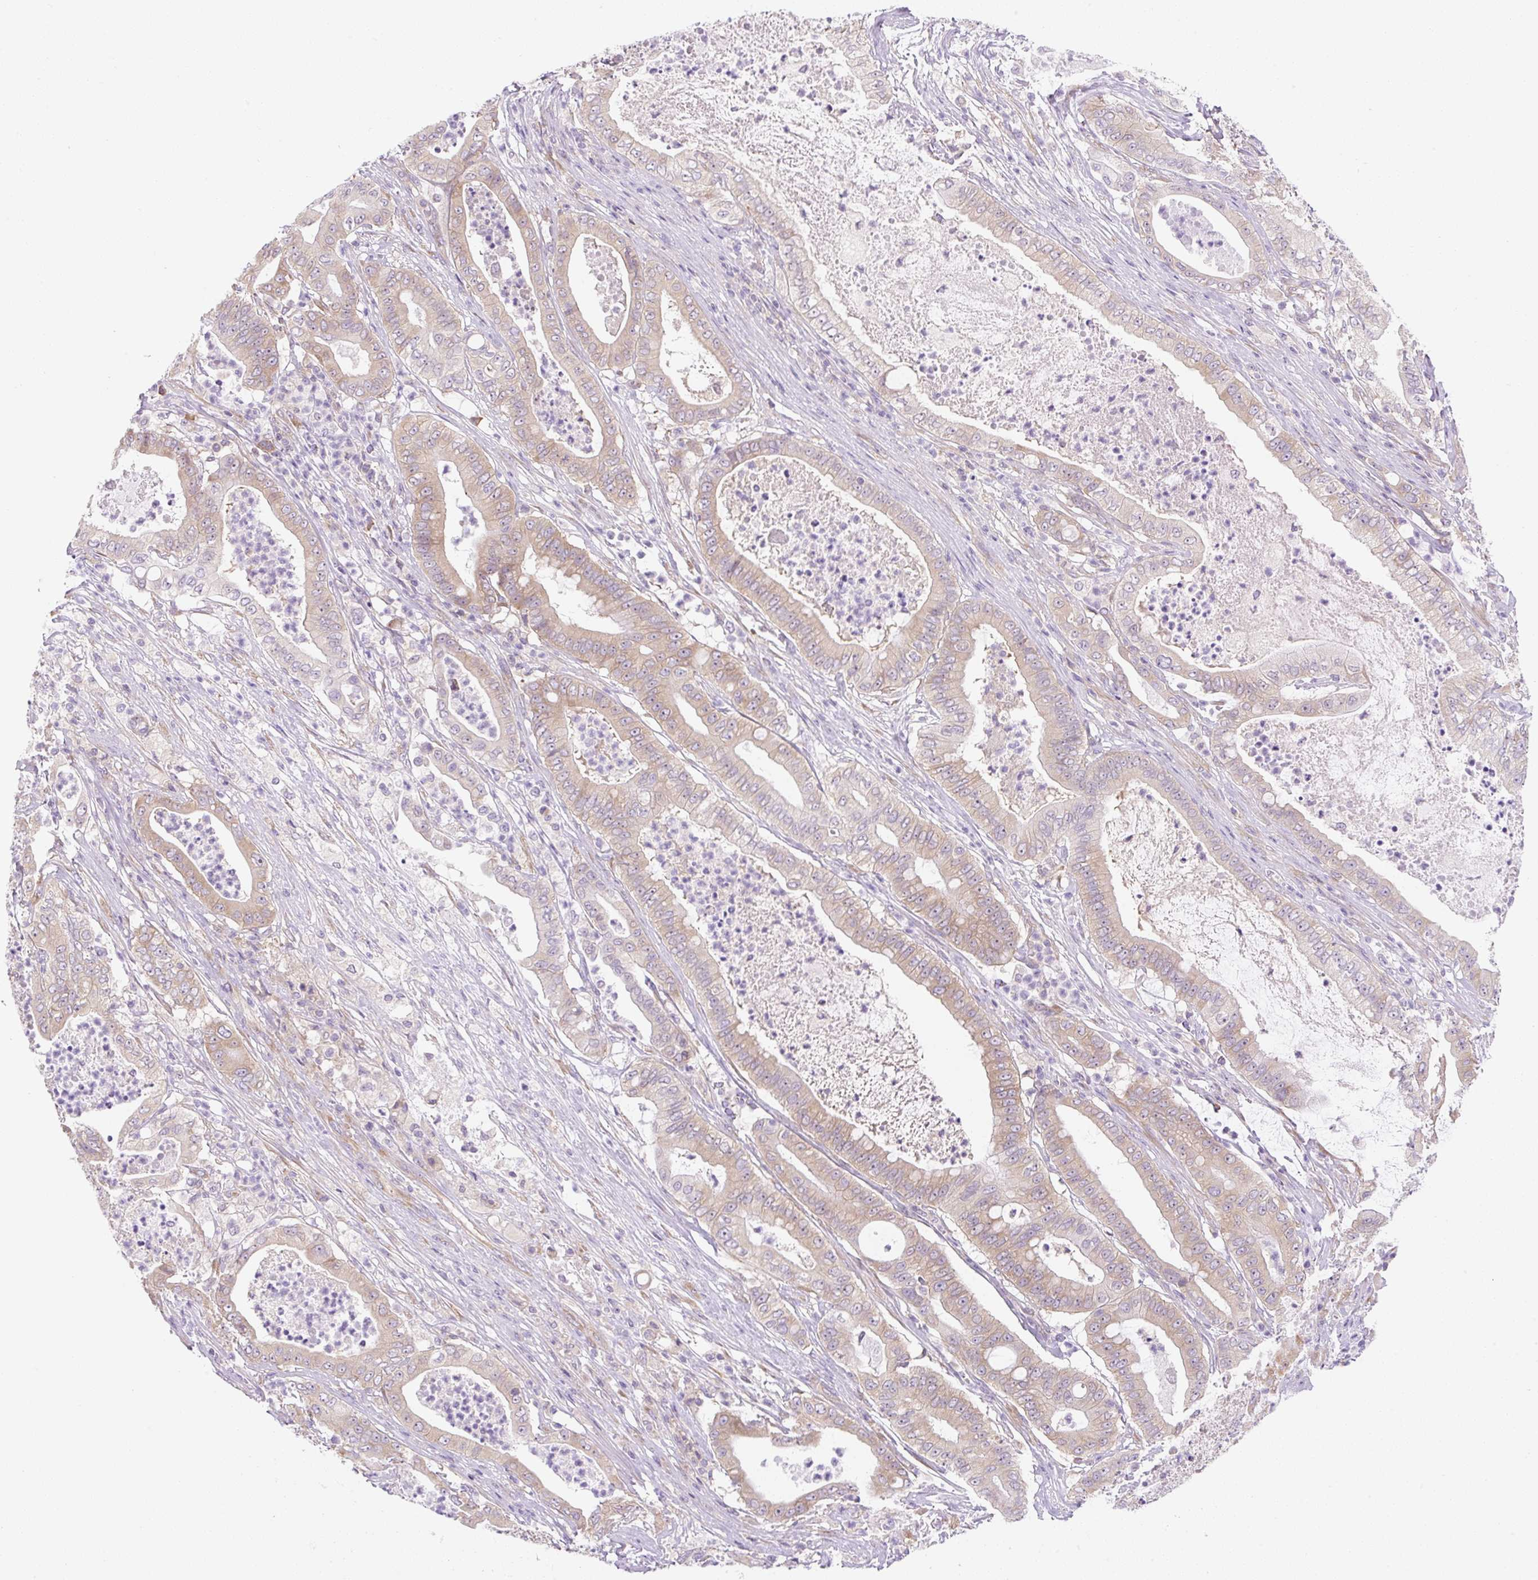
{"staining": {"intensity": "weak", "quantity": ">75%", "location": "cytoplasmic/membranous"}, "tissue": "pancreatic cancer", "cell_type": "Tumor cells", "image_type": "cancer", "snomed": [{"axis": "morphology", "description": "Adenocarcinoma, NOS"}, {"axis": "topography", "description": "Pancreas"}], "caption": "Protein staining by immunohistochemistry (IHC) reveals weak cytoplasmic/membranous staining in about >75% of tumor cells in adenocarcinoma (pancreatic). The staining is performed using DAB (3,3'-diaminobenzidine) brown chromogen to label protein expression. The nuclei are counter-stained blue using hematoxylin.", "gene": "RPL18A", "patient": {"sex": "male", "age": 71}}